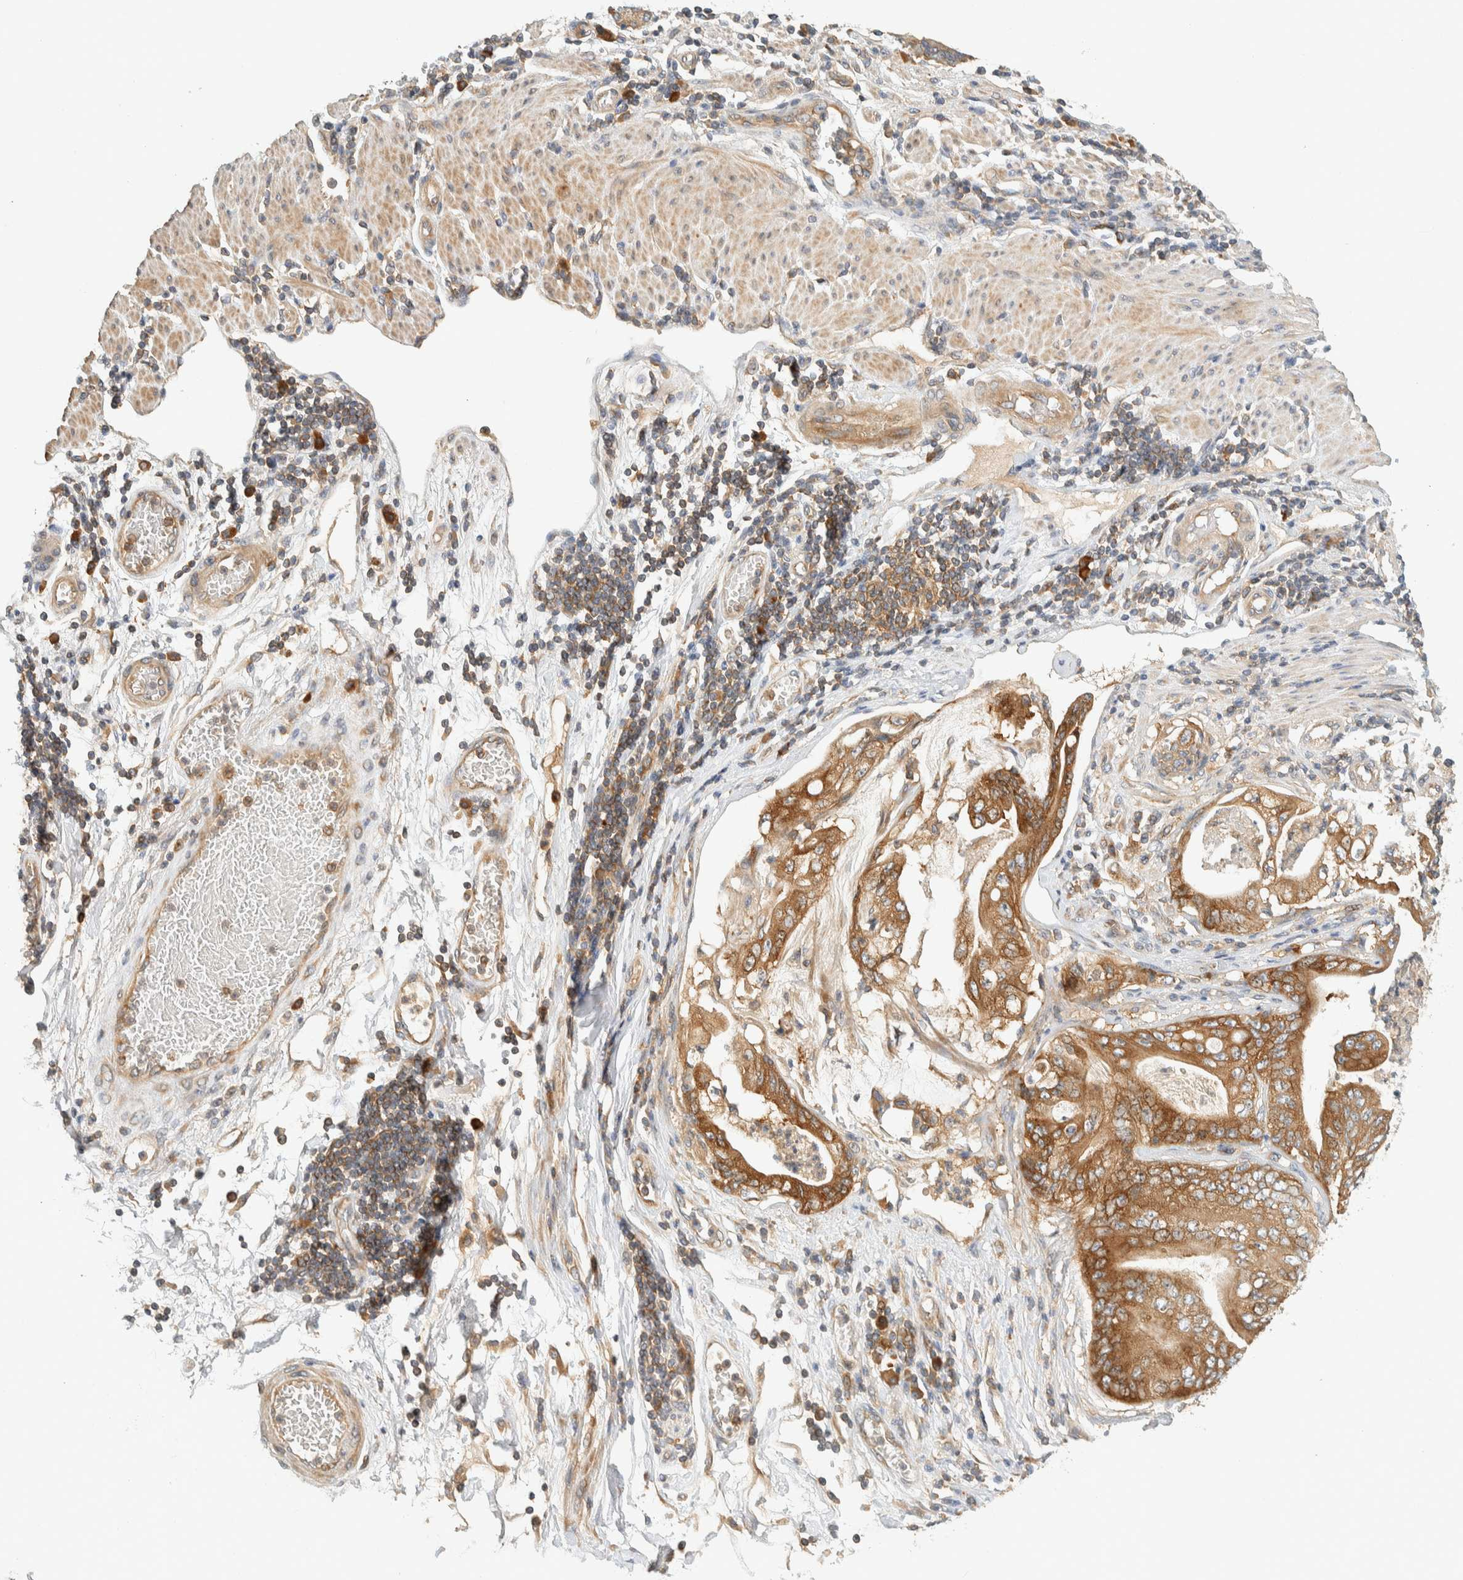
{"staining": {"intensity": "moderate", "quantity": ">75%", "location": "cytoplasmic/membranous"}, "tissue": "stomach cancer", "cell_type": "Tumor cells", "image_type": "cancer", "snomed": [{"axis": "morphology", "description": "Adenocarcinoma, NOS"}, {"axis": "topography", "description": "Stomach"}], "caption": "This is an image of IHC staining of stomach adenocarcinoma, which shows moderate positivity in the cytoplasmic/membranous of tumor cells.", "gene": "ARFGEF1", "patient": {"sex": "female", "age": 73}}